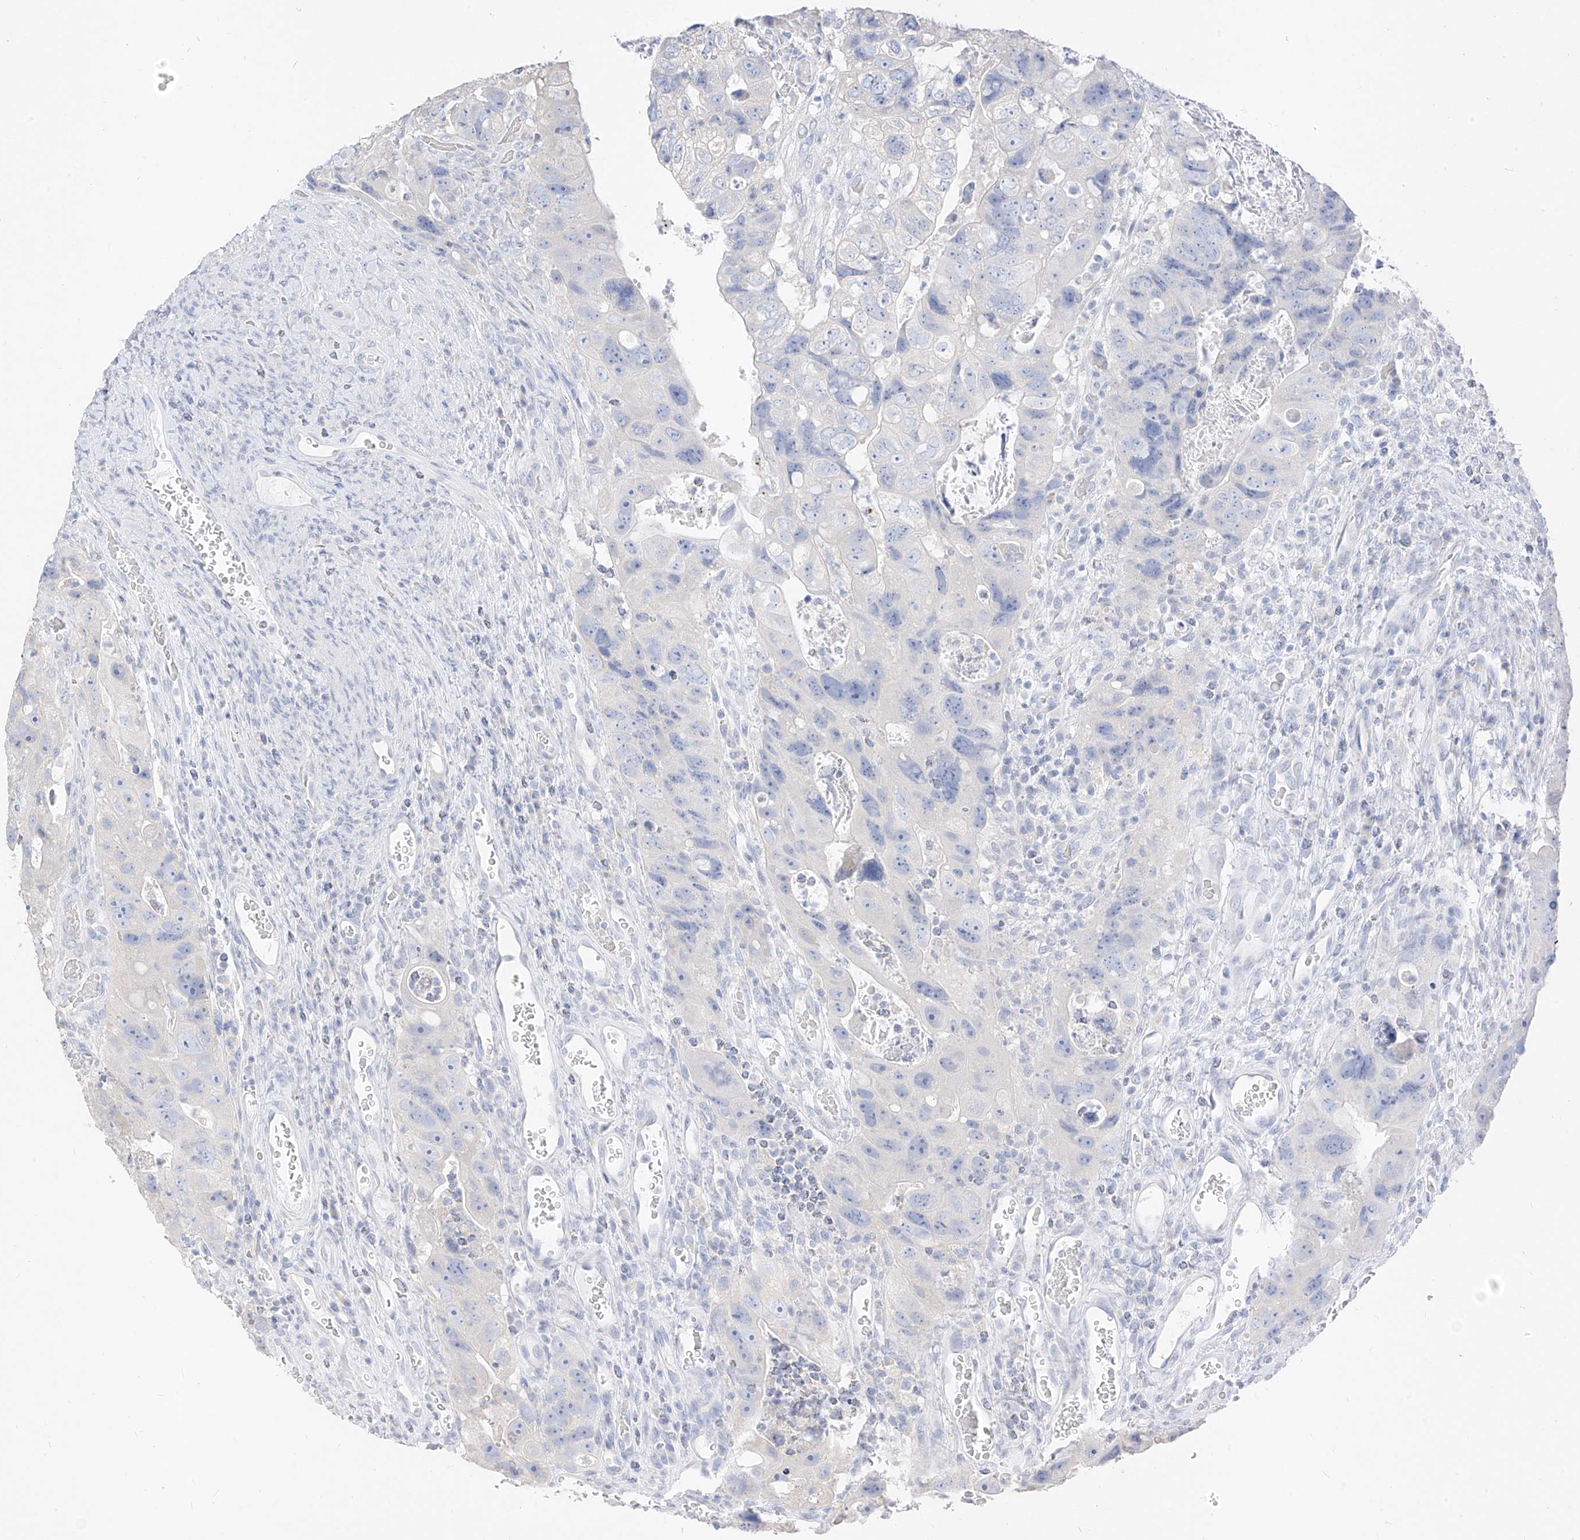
{"staining": {"intensity": "negative", "quantity": "none", "location": "none"}, "tissue": "colorectal cancer", "cell_type": "Tumor cells", "image_type": "cancer", "snomed": [{"axis": "morphology", "description": "Adenocarcinoma, NOS"}, {"axis": "topography", "description": "Rectum"}], "caption": "Immunohistochemistry histopathology image of colorectal cancer stained for a protein (brown), which reveals no expression in tumor cells.", "gene": "ZZEF1", "patient": {"sex": "male", "age": 59}}